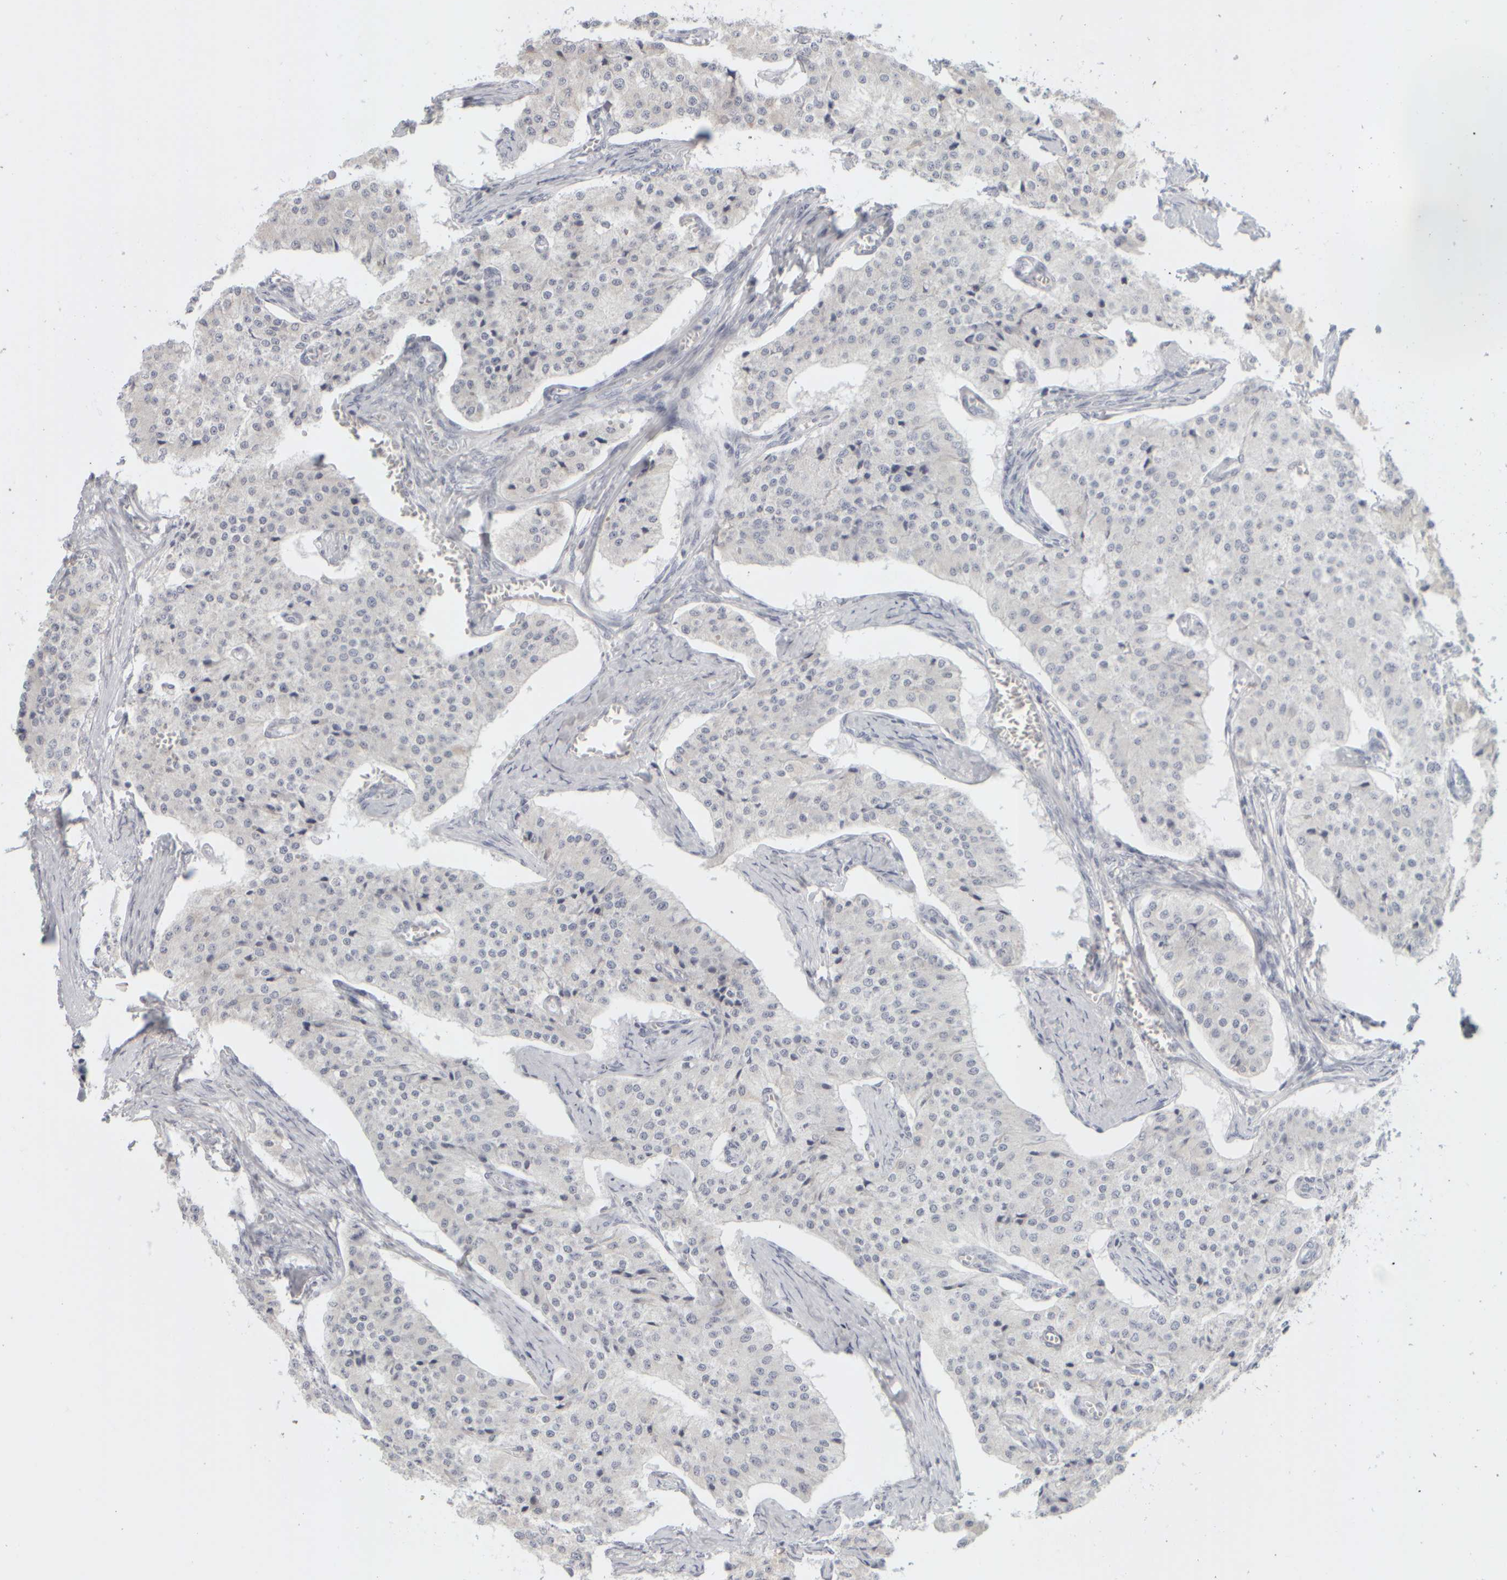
{"staining": {"intensity": "negative", "quantity": "none", "location": "none"}, "tissue": "carcinoid", "cell_type": "Tumor cells", "image_type": "cancer", "snomed": [{"axis": "morphology", "description": "Carcinoid, malignant, NOS"}, {"axis": "topography", "description": "Colon"}], "caption": "Human malignant carcinoid stained for a protein using immunohistochemistry (IHC) exhibits no expression in tumor cells.", "gene": "DCXR", "patient": {"sex": "female", "age": 52}}